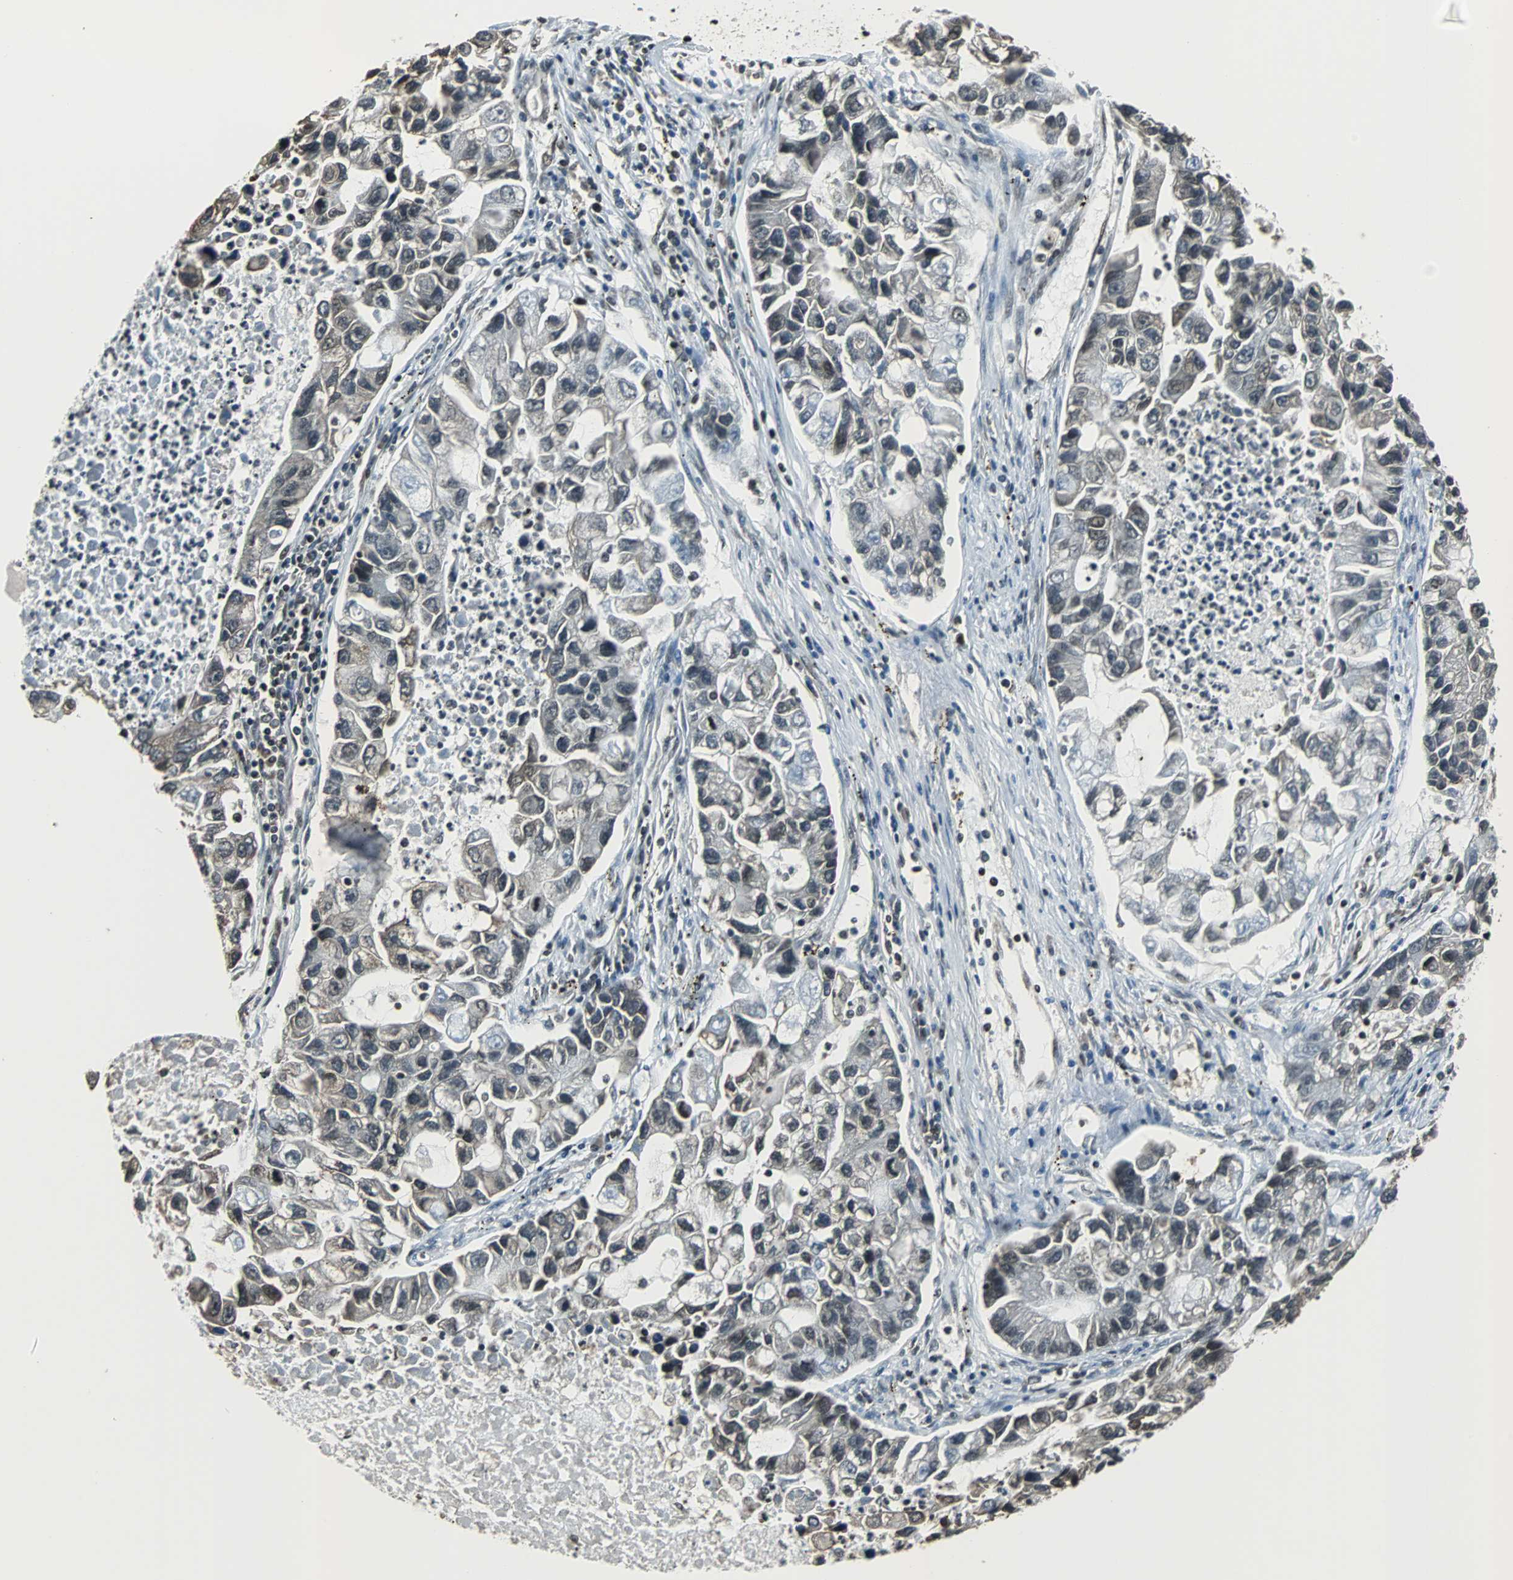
{"staining": {"intensity": "weak", "quantity": "25%-75%", "location": "nuclear"}, "tissue": "lung cancer", "cell_type": "Tumor cells", "image_type": "cancer", "snomed": [{"axis": "morphology", "description": "Adenocarcinoma, NOS"}, {"axis": "topography", "description": "Lung"}], "caption": "Lung cancer (adenocarcinoma) stained with immunohistochemistry demonstrates weak nuclear expression in approximately 25%-75% of tumor cells. (brown staining indicates protein expression, while blue staining denotes nuclei).", "gene": "REST", "patient": {"sex": "female", "age": 51}}